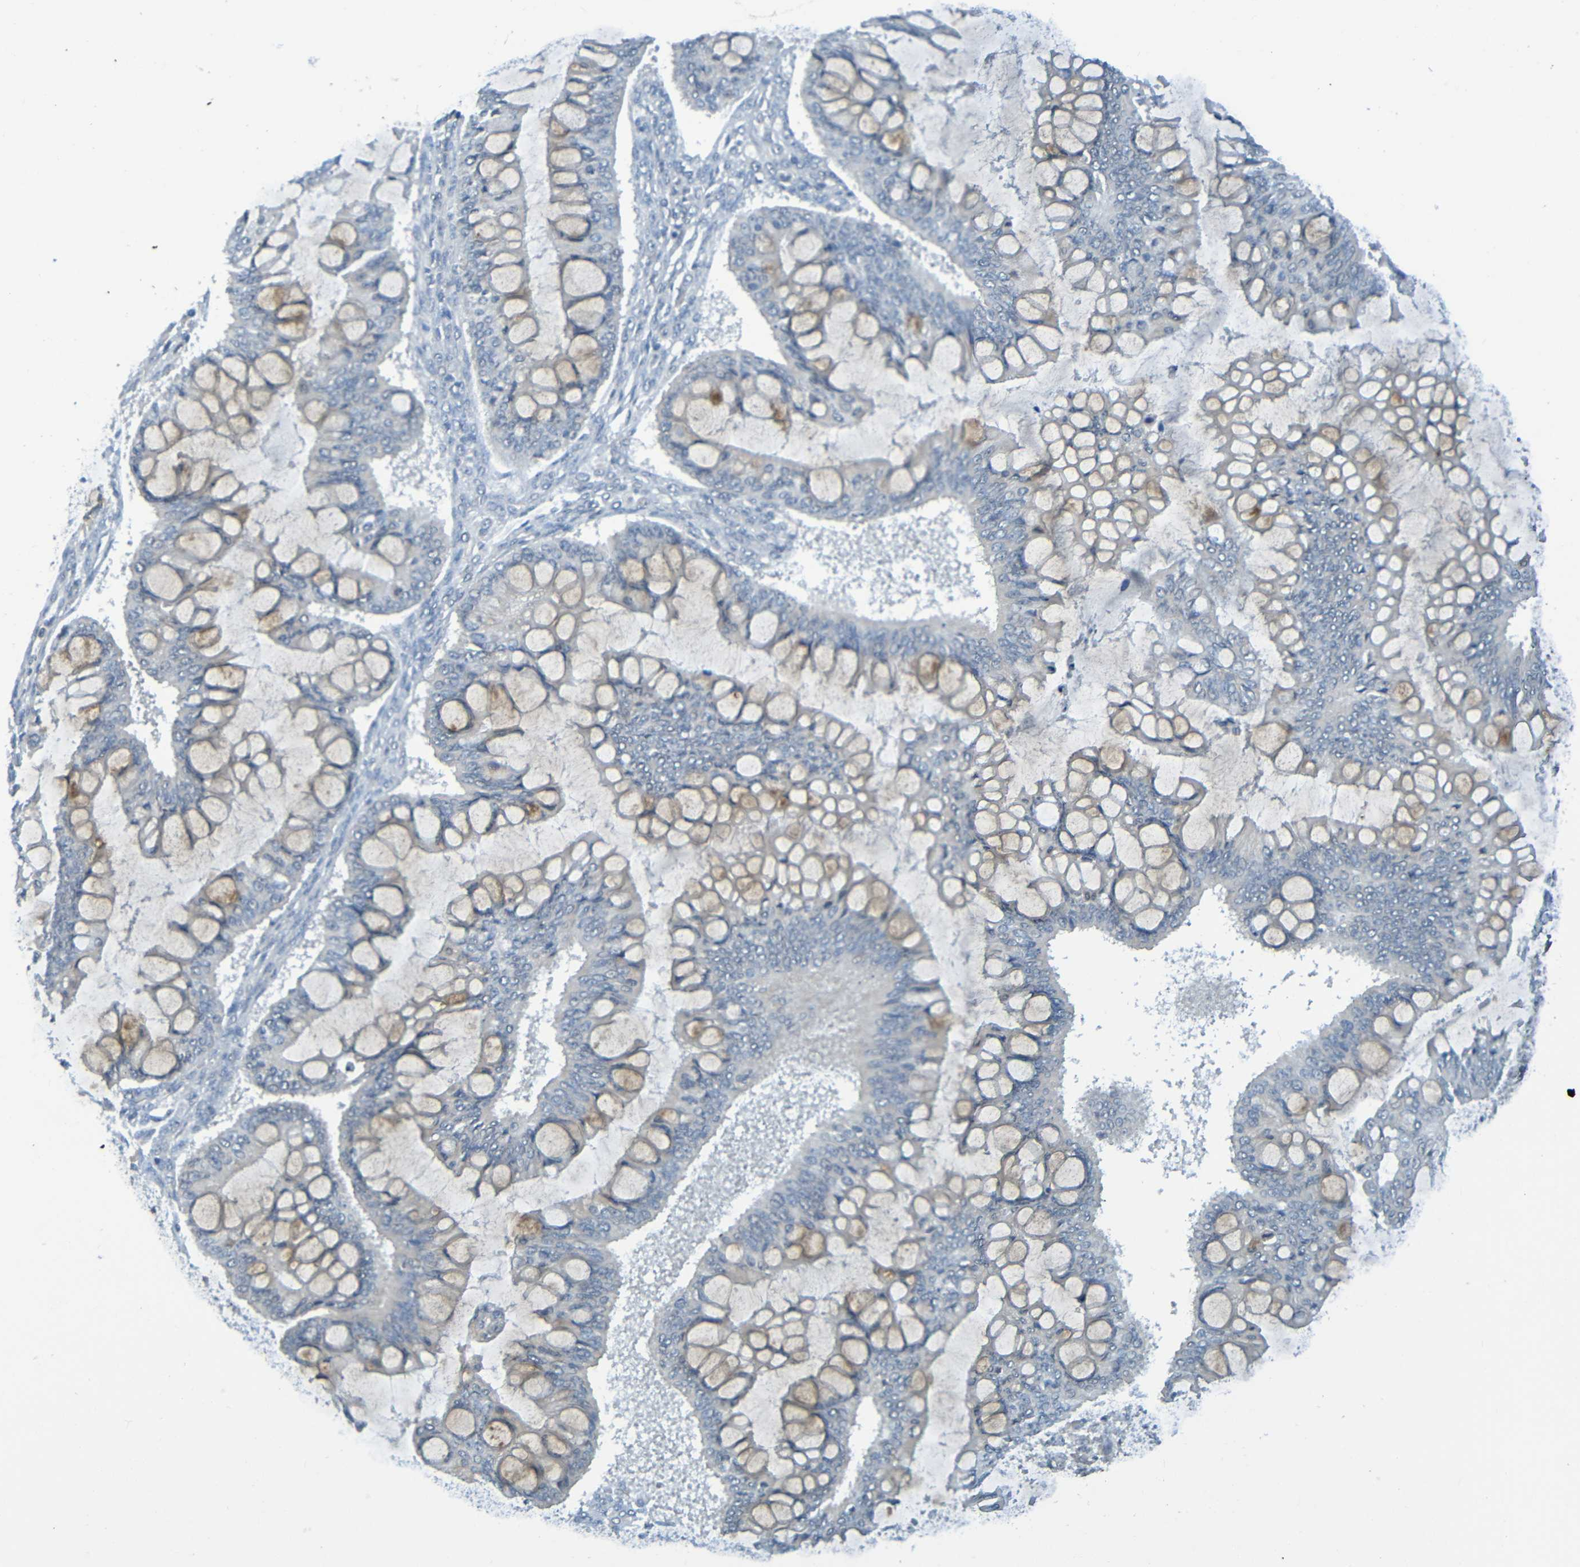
{"staining": {"intensity": "weak", "quantity": "25%-75%", "location": "cytoplasmic/membranous"}, "tissue": "ovarian cancer", "cell_type": "Tumor cells", "image_type": "cancer", "snomed": [{"axis": "morphology", "description": "Cystadenocarcinoma, mucinous, NOS"}, {"axis": "topography", "description": "Ovary"}], "caption": "Protein expression analysis of human mucinous cystadenocarcinoma (ovarian) reveals weak cytoplasmic/membranous staining in approximately 25%-75% of tumor cells. (DAB IHC with brightfield microscopy, high magnification).", "gene": "C3AR1", "patient": {"sex": "female", "age": 73}}